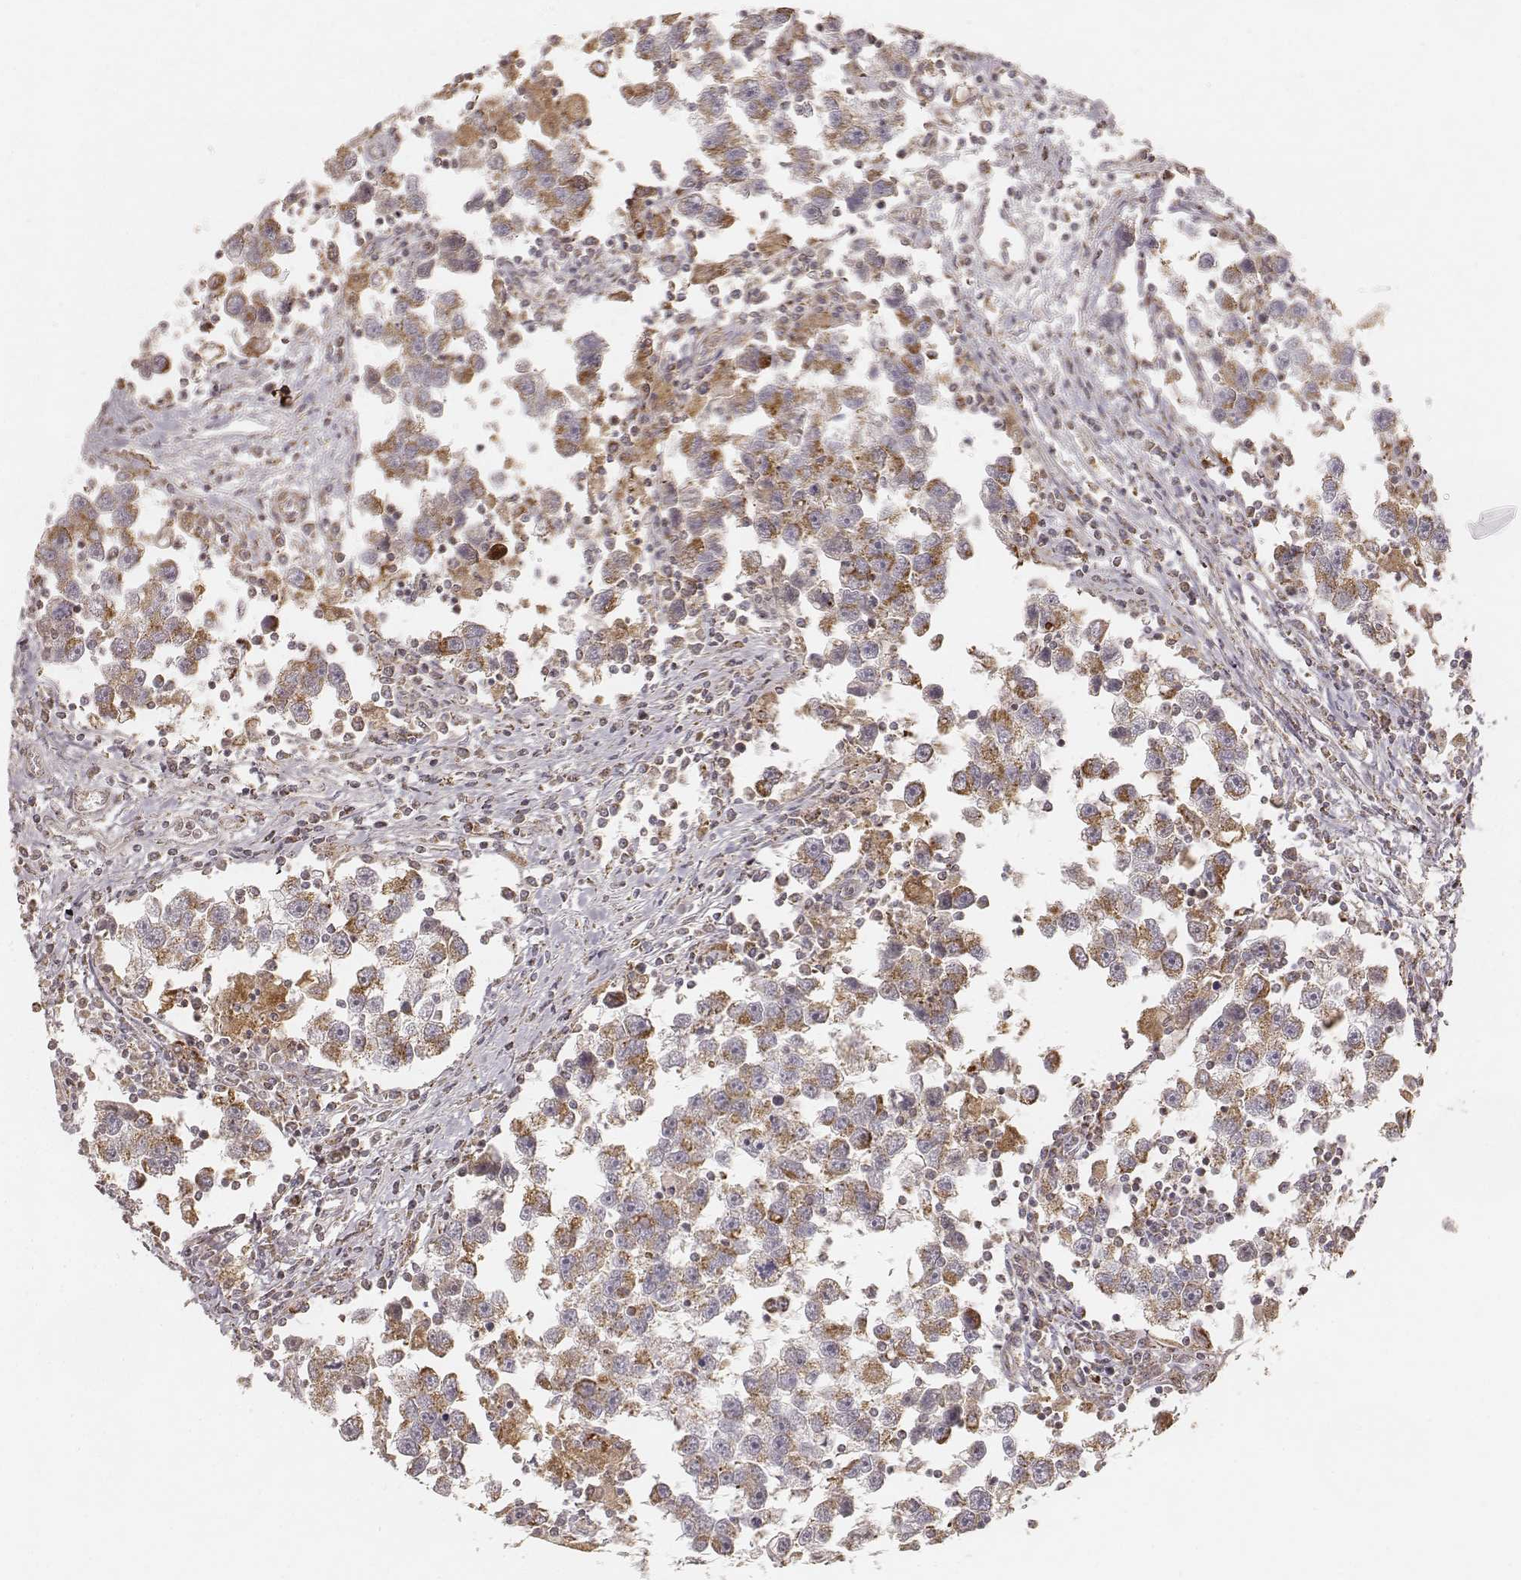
{"staining": {"intensity": "moderate", "quantity": ">75%", "location": "cytoplasmic/membranous"}, "tissue": "testis cancer", "cell_type": "Tumor cells", "image_type": "cancer", "snomed": [{"axis": "morphology", "description": "Seminoma, NOS"}, {"axis": "topography", "description": "Testis"}], "caption": "A micrograph of human testis cancer (seminoma) stained for a protein reveals moderate cytoplasmic/membranous brown staining in tumor cells.", "gene": "CS", "patient": {"sex": "male", "age": 30}}